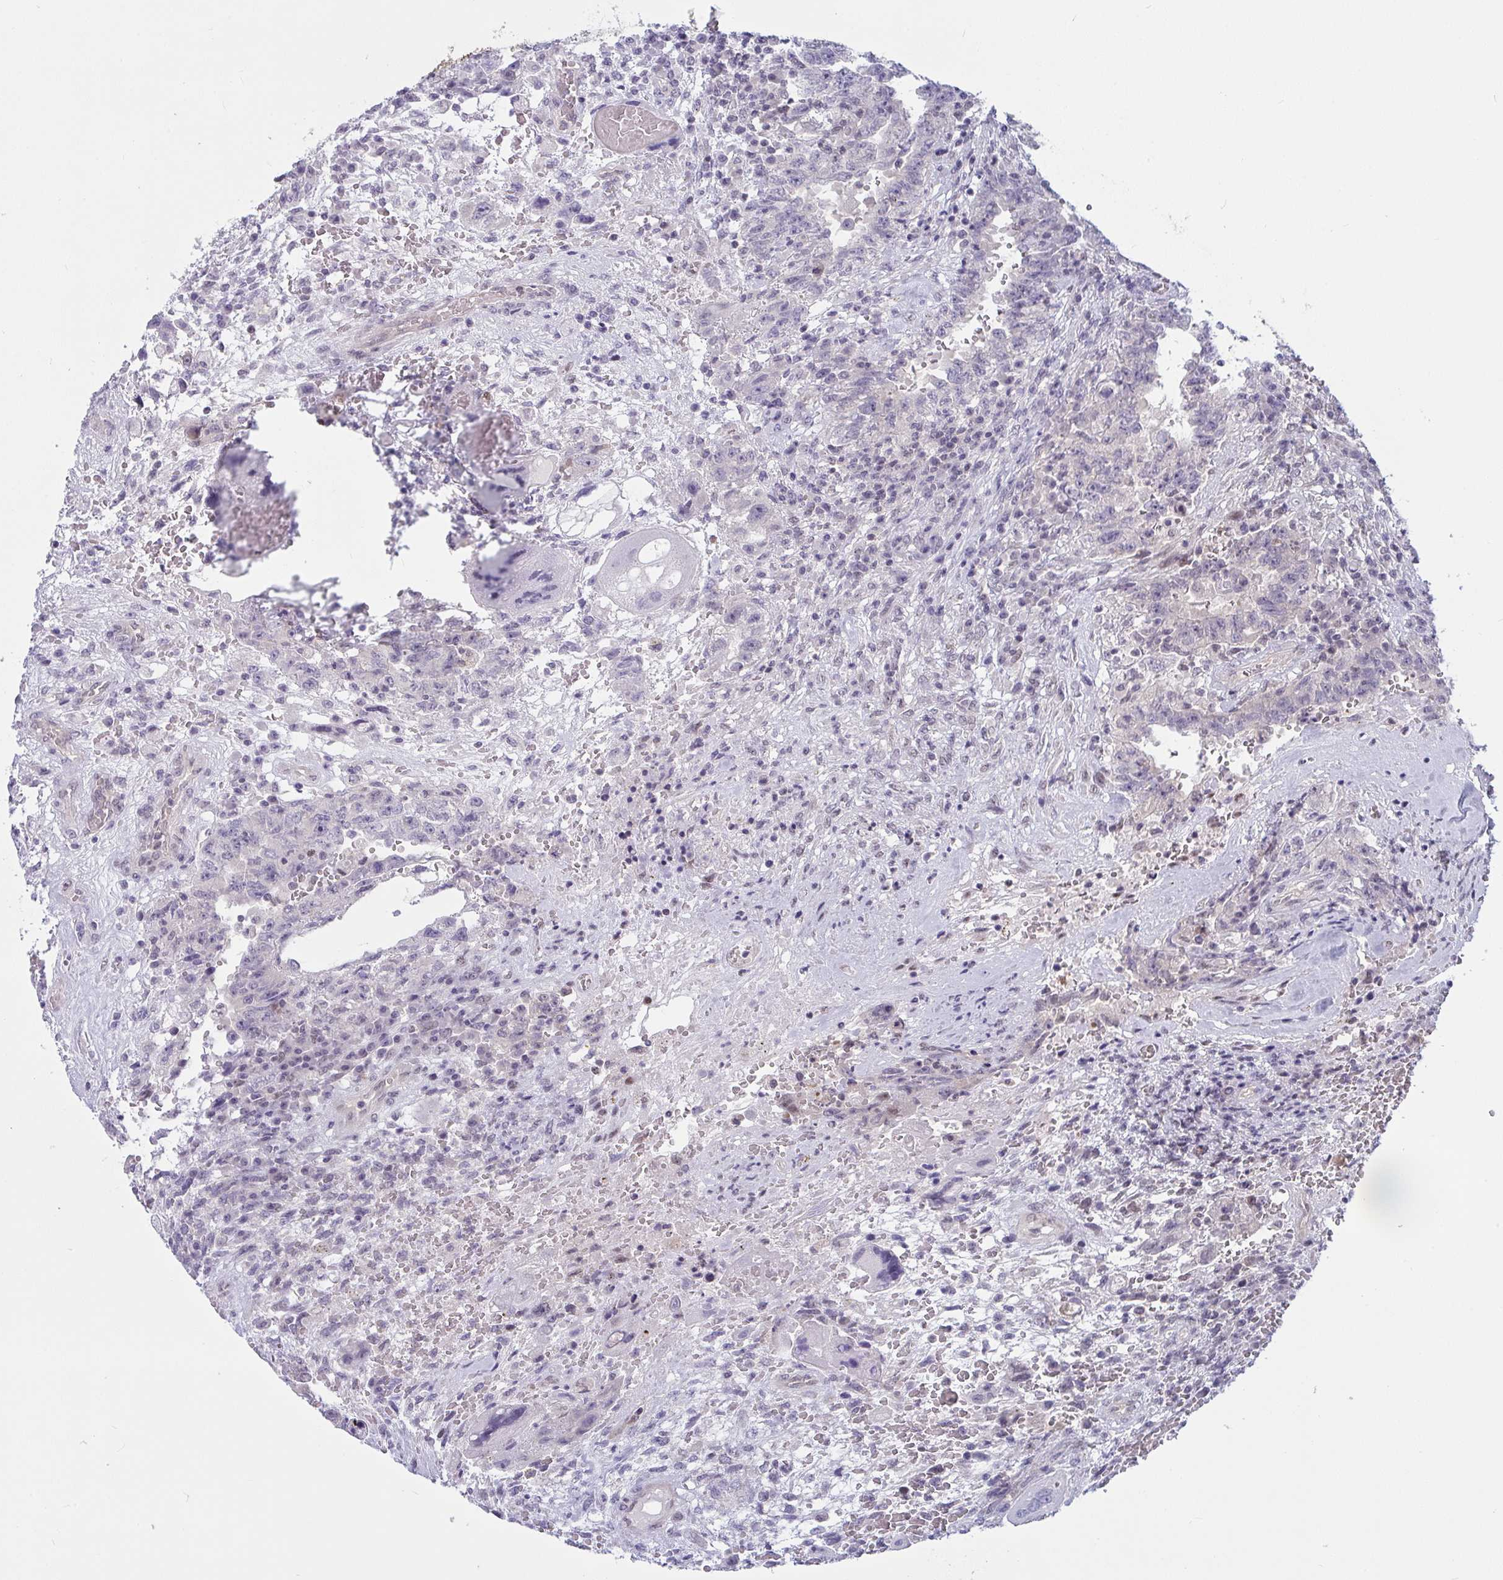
{"staining": {"intensity": "negative", "quantity": "none", "location": "none"}, "tissue": "testis cancer", "cell_type": "Tumor cells", "image_type": "cancer", "snomed": [{"axis": "morphology", "description": "Carcinoma, Embryonal, NOS"}, {"axis": "topography", "description": "Testis"}], "caption": "This is a micrograph of IHC staining of testis embryonal carcinoma, which shows no expression in tumor cells.", "gene": "TSN", "patient": {"sex": "male", "age": 26}}